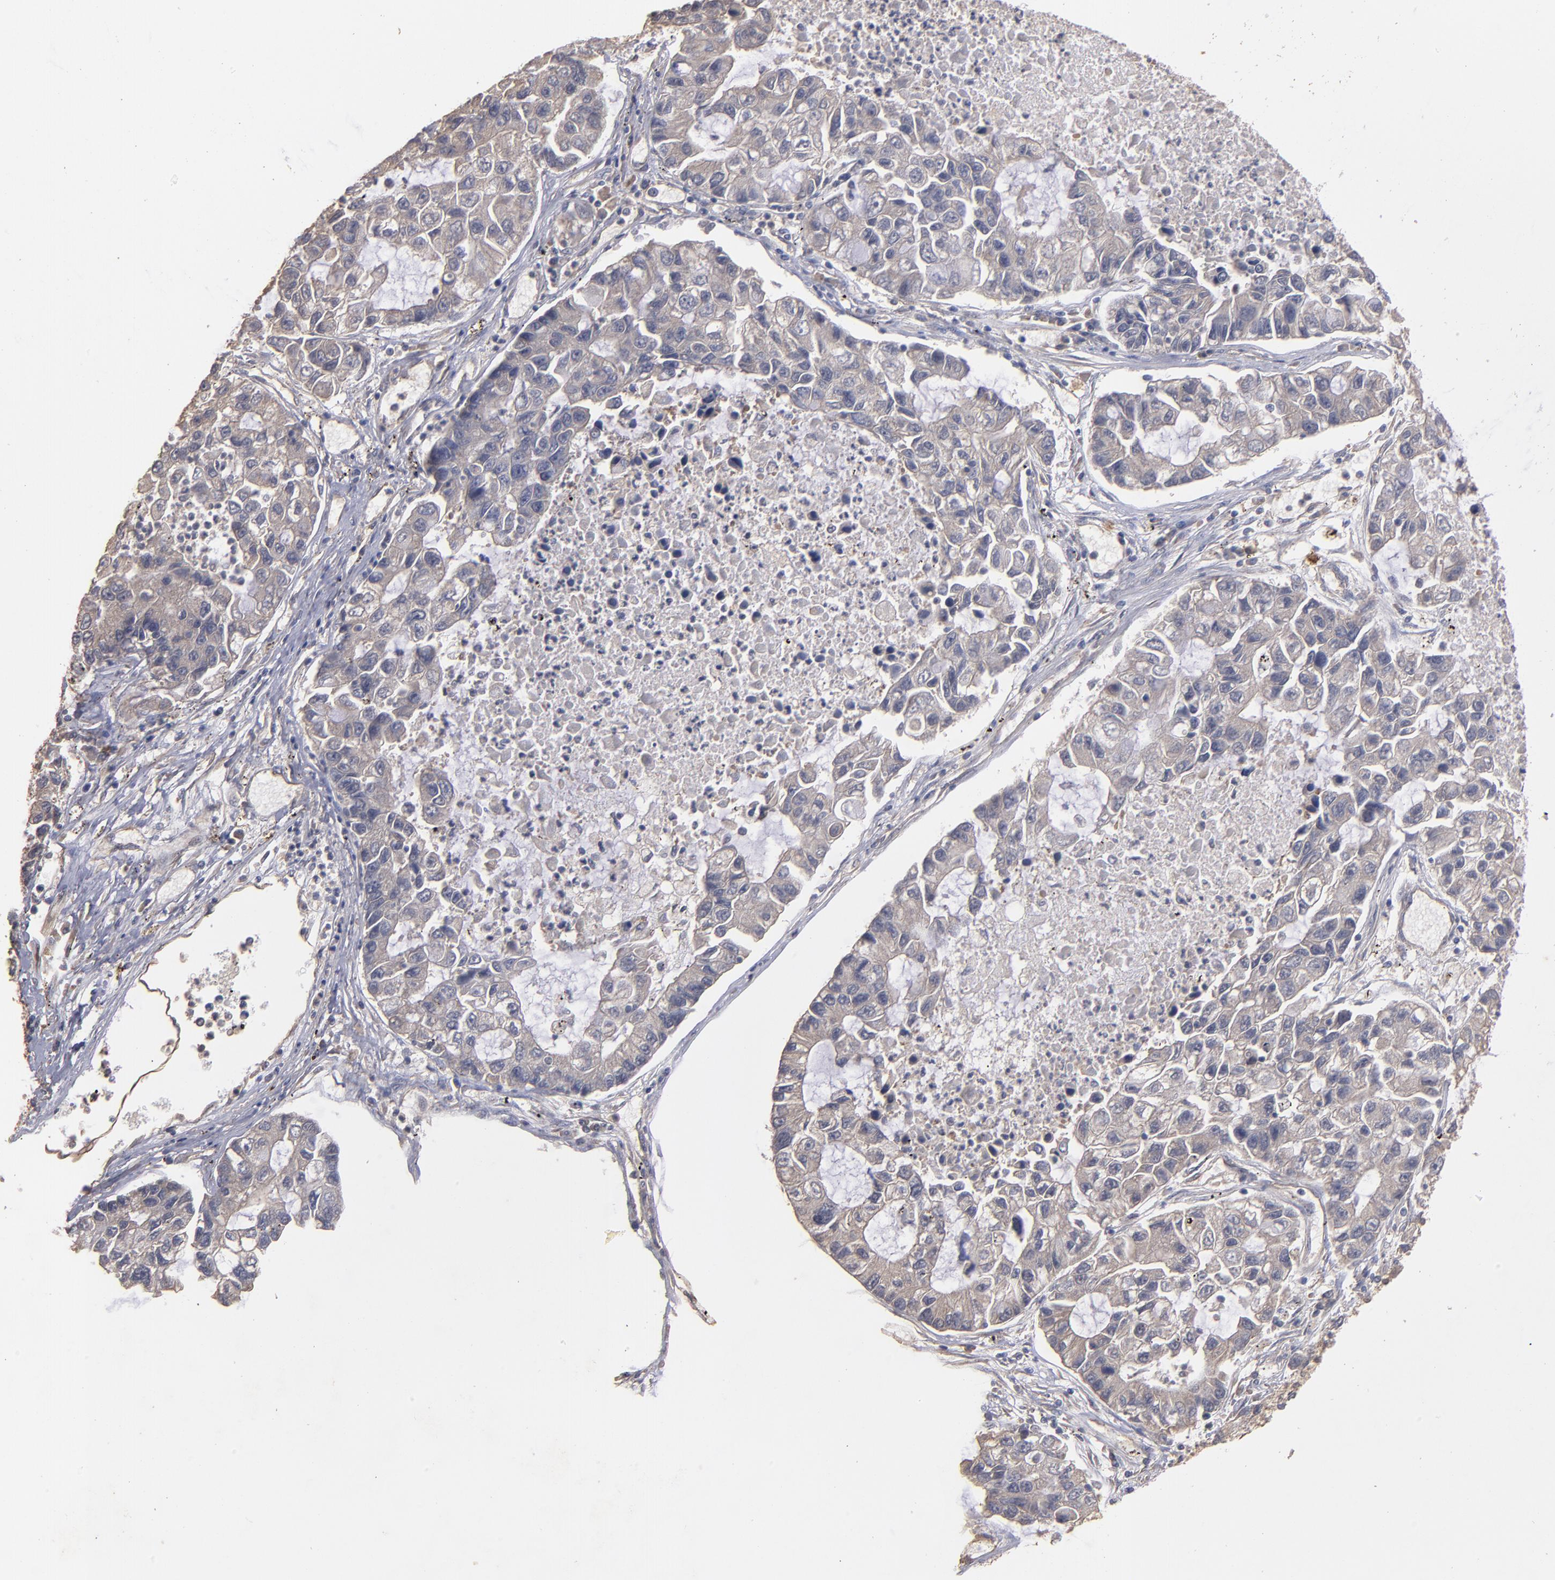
{"staining": {"intensity": "weak", "quantity": ">75%", "location": "cytoplasmic/membranous"}, "tissue": "lung cancer", "cell_type": "Tumor cells", "image_type": "cancer", "snomed": [{"axis": "morphology", "description": "Adenocarcinoma, NOS"}, {"axis": "topography", "description": "Lung"}], "caption": "Immunohistochemistry staining of lung cancer, which reveals low levels of weak cytoplasmic/membranous expression in about >75% of tumor cells indicating weak cytoplasmic/membranous protein positivity. The staining was performed using DAB (brown) for protein detection and nuclei were counterstained in hematoxylin (blue).", "gene": "DMD", "patient": {"sex": "female", "age": 51}}